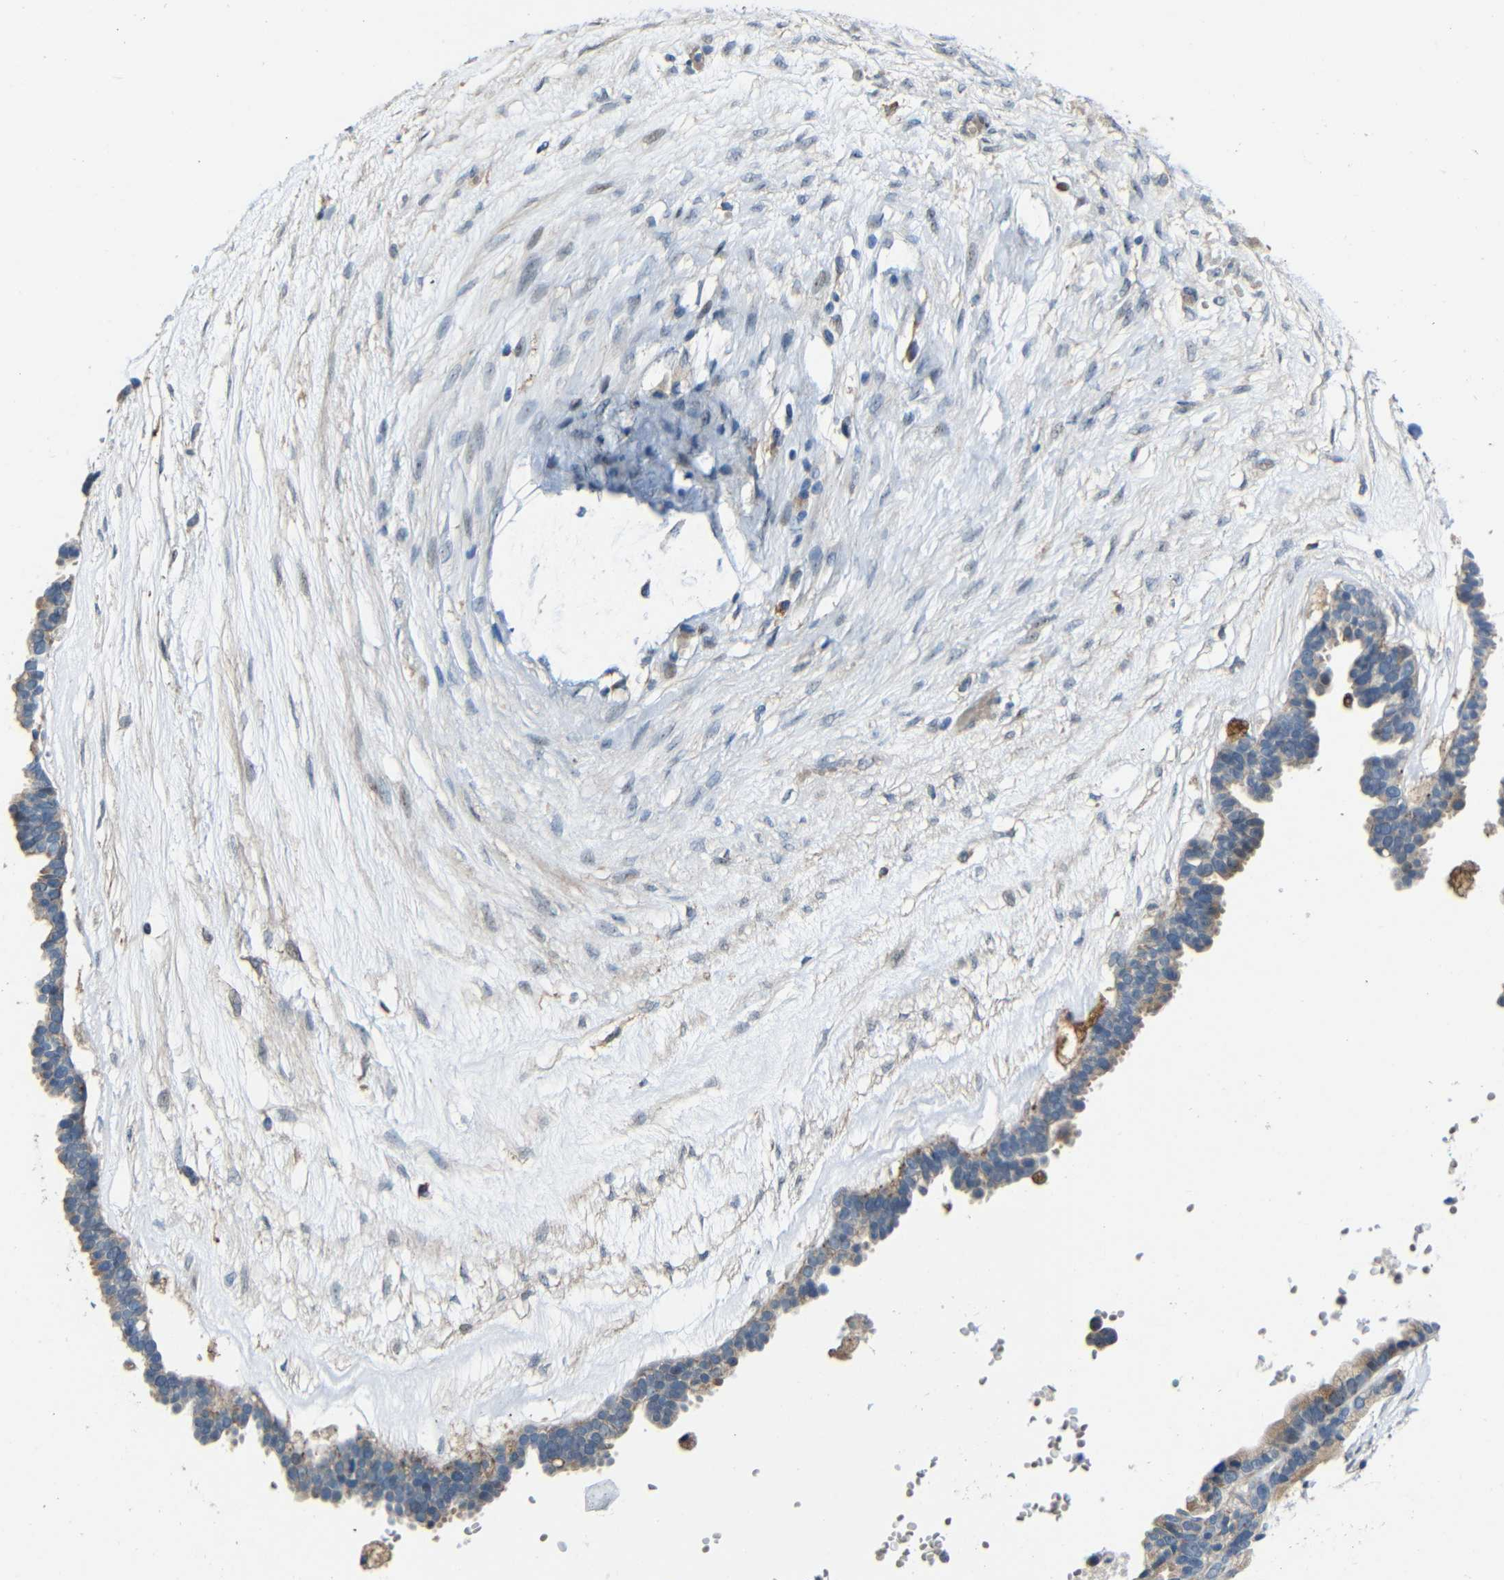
{"staining": {"intensity": "moderate", "quantity": ">75%", "location": "cytoplasmic/membranous,nuclear"}, "tissue": "ovarian cancer", "cell_type": "Tumor cells", "image_type": "cancer", "snomed": [{"axis": "morphology", "description": "Cystadenocarcinoma, serous, NOS"}, {"axis": "topography", "description": "Ovary"}], "caption": "This is an image of immunohistochemistry staining of serous cystadenocarcinoma (ovarian), which shows moderate expression in the cytoplasmic/membranous and nuclear of tumor cells.", "gene": "DNAJC5", "patient": {"sex": "female", "age": 56}}